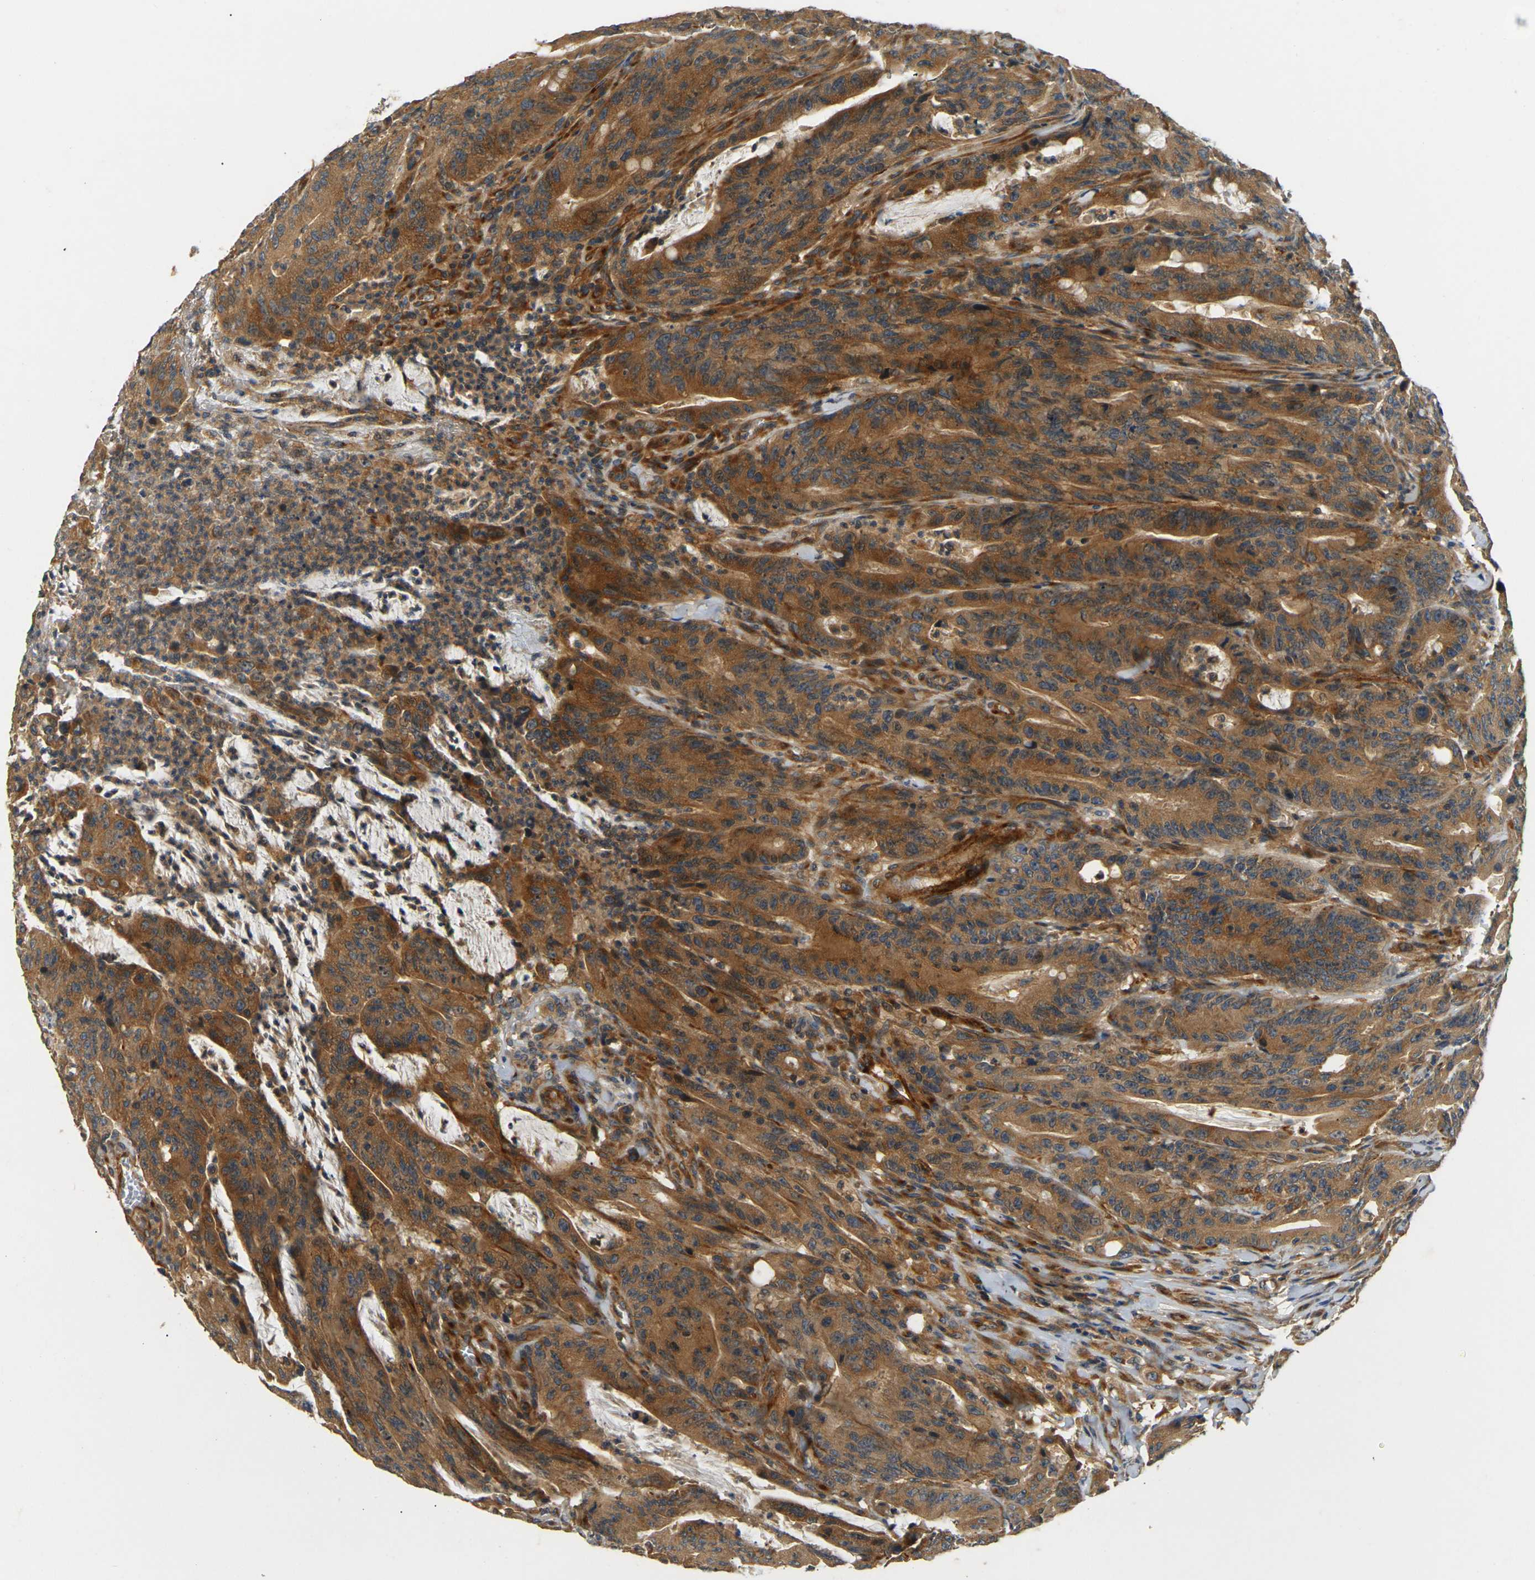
{"staining": {"intensity": "strong", "quantity": ">75%", "location": "cytoplasmic/membranous"}, "tissue": "colorectal cancer", "cell_type": "Tumor cells", "image_type": "cancer", "snomed": [{"axis": "morphology", "description": "Adenocarcinoma, NOS"}, {"axis": "topography", "description": "Colon"}], "caption": "Immunohistochemistry (IHC) (DAB) staining of colorectal adenocarcinoma demonstrates strong cytoplasmic/membranous protein staining in about >75% of tumor cells.", "gene": "LRCH3", "patient": {"sex": "male", "age": 45}}